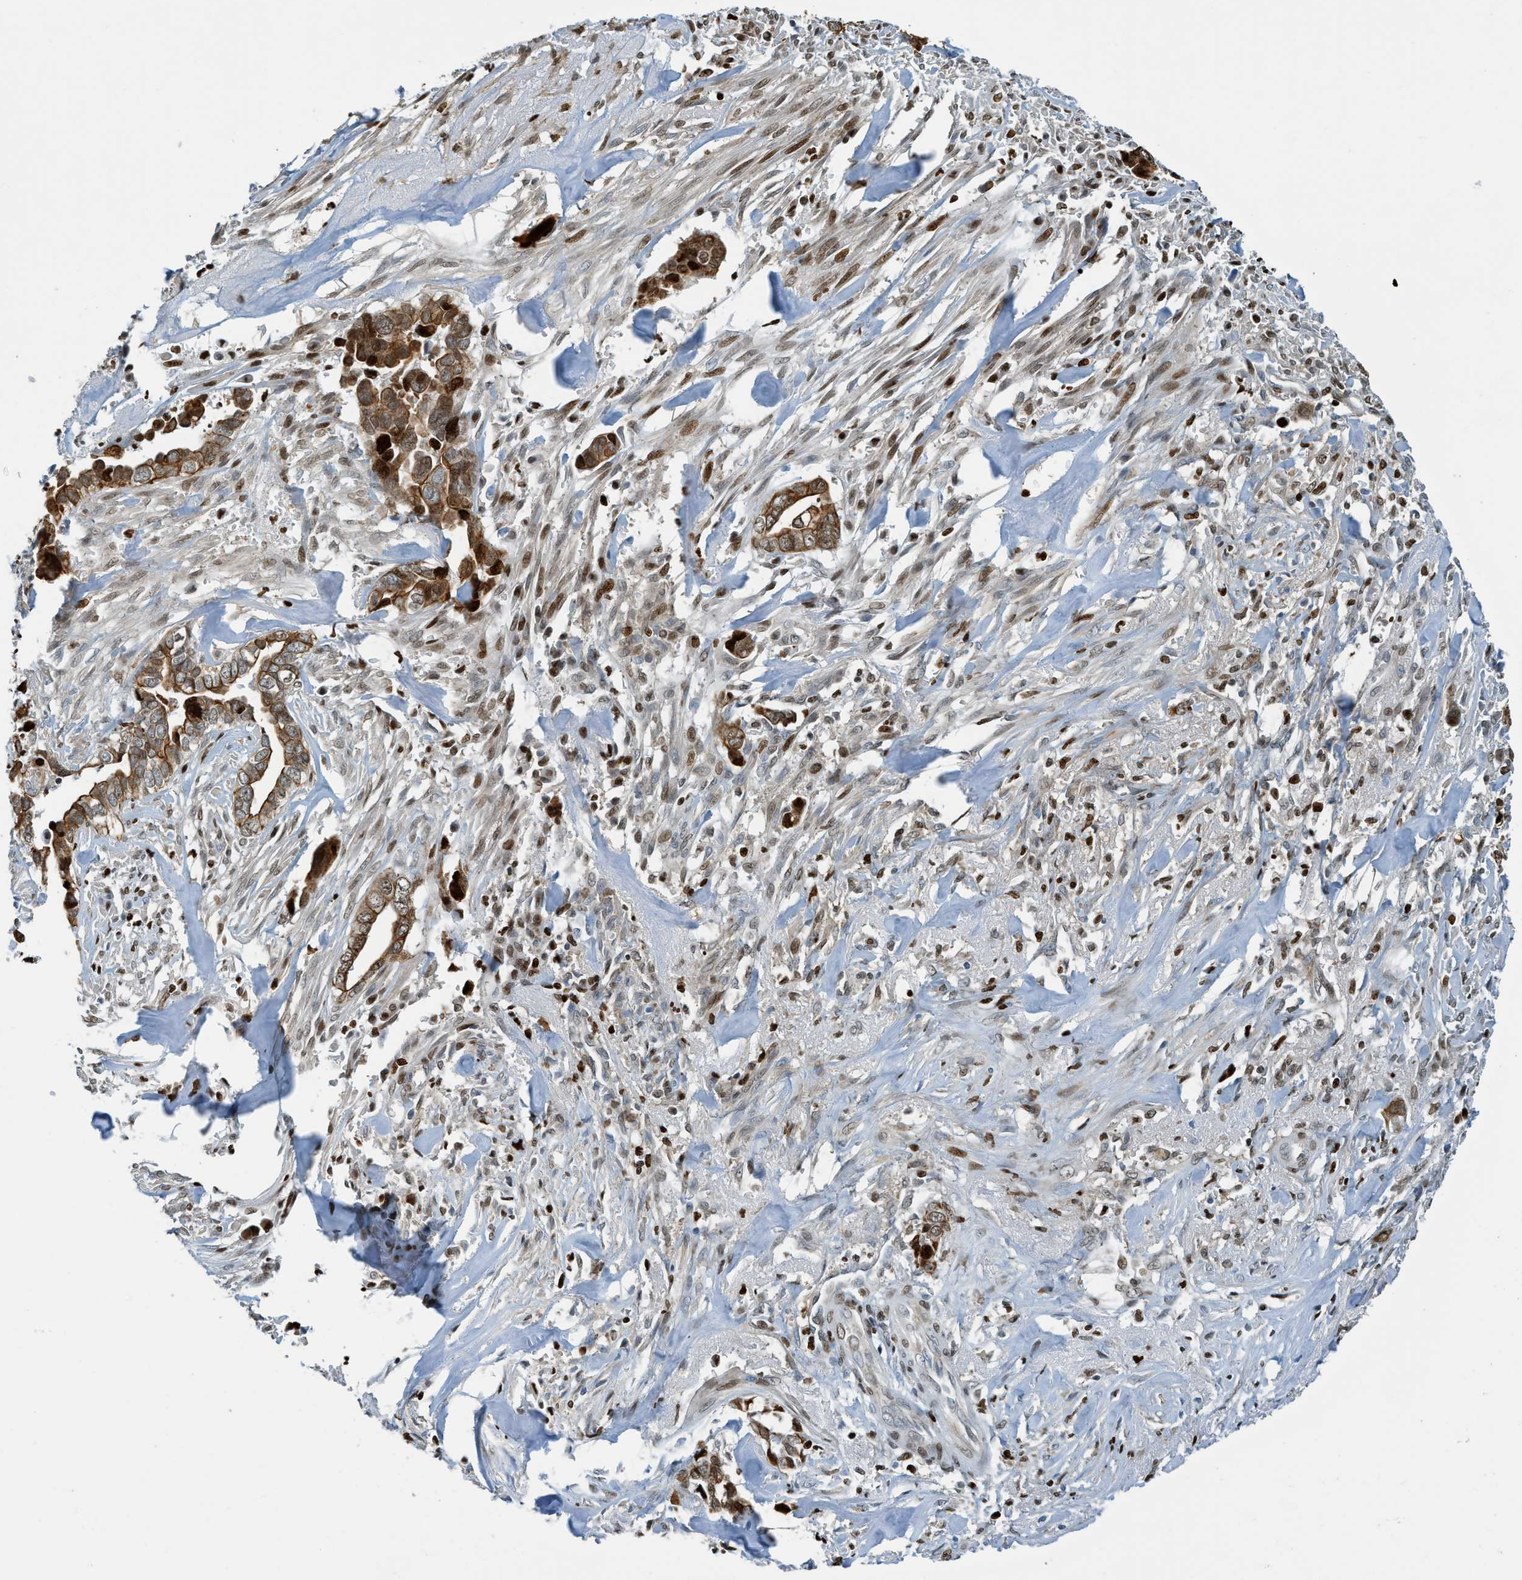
{"staining": {"intensity": "strong", "quantity": ">75%", "location": "cytoplasmic/membranous"}, "tissue": "liver cancer", "cell_type": "Tumor cells", "image_type": "cancer", "snomed": [{"axis": "morphology", "description": "Cholangiocarcinoma"}, {"axis": "topography", "description": "Liver"}], "caption": "Liver cancer (cholangiocarcinoma) stained with immunohistochemistry demonstrates strong cytoplasmic/membranous expression in approximately >75% of tumor cells.", "gene": "SH3D19", "patient": {"sex": "female", "age": 79}}